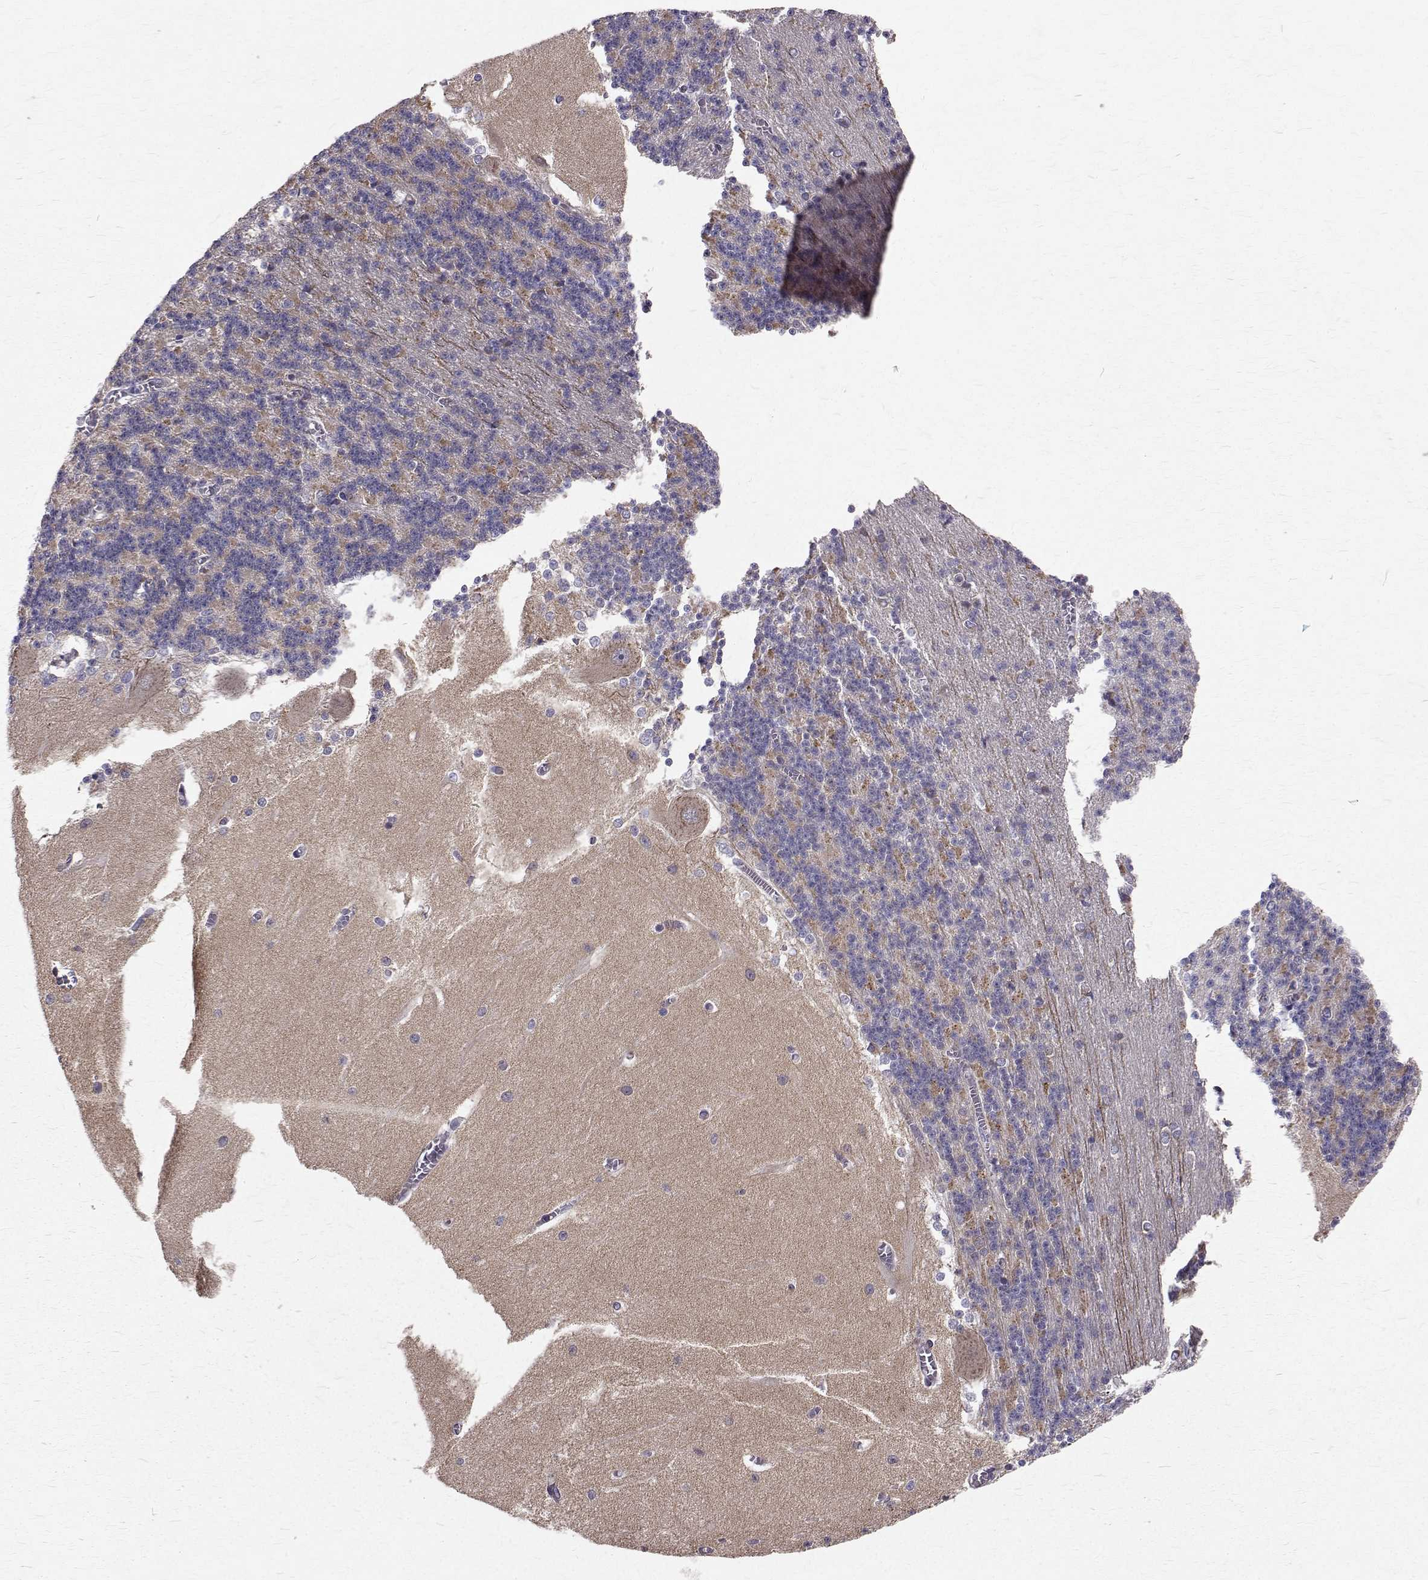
{"staining": {"intensity": "weak", "quantity": "25%-75%", "location": "cytoplasmic/membranous"}, "tissue": "cerebellum", "cell_type": "Cells in granular layer", "image_type": "normal", "snomed": [{"axis": "morphology", "description": "Normal tissue, NOS"}, {"axis": "topography", "description": "Cerebellum"}], "caption": "Cells in granular layer demonstrate weak cytoplasmic/membranous positivity in about 25%-75% of cells in benign cerebellum. The protein of interest is shown in brown color, while the nuclei are stained blue.", "gene": "ARFGAP1", "patient": {"sex": "male", "age": 37}}